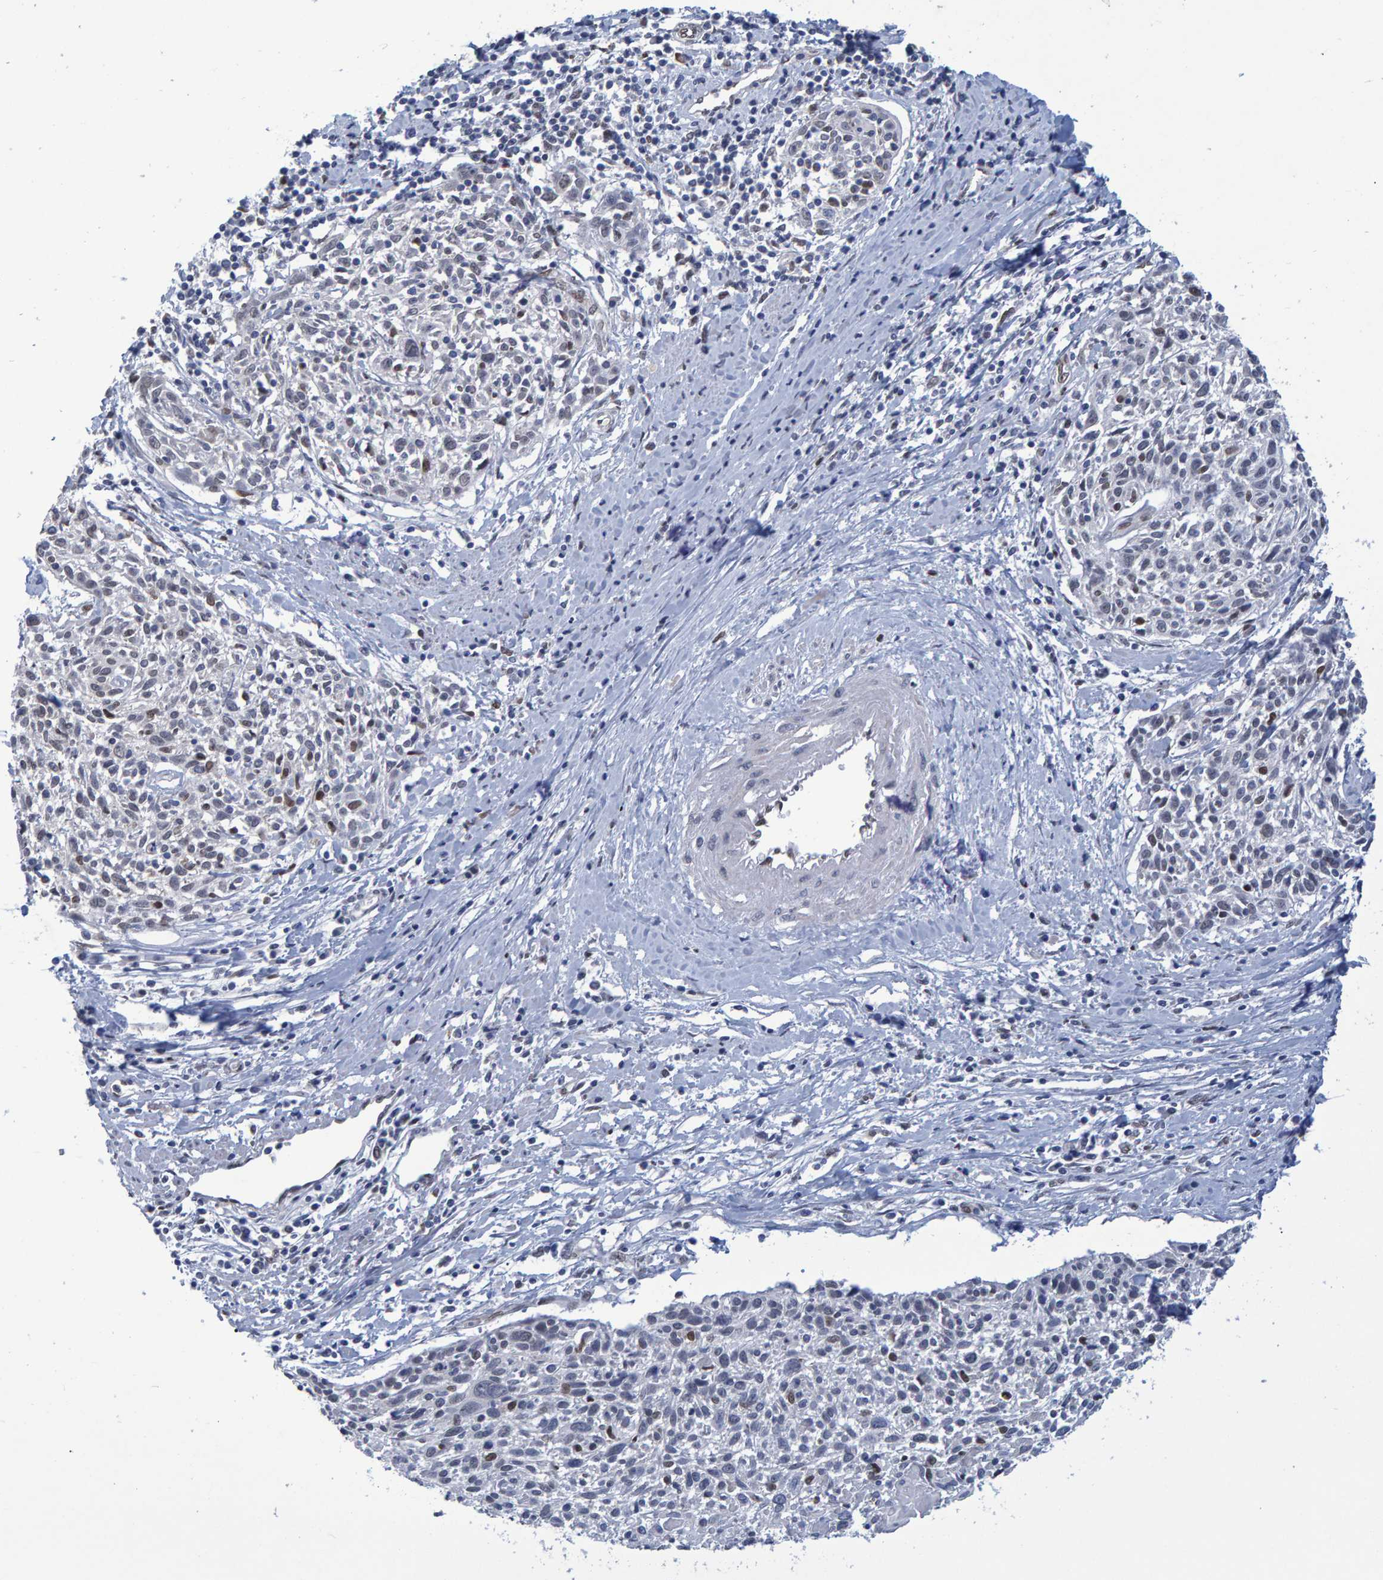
{"staining": {"intensity": "moderate", "quantity": "<25%", "location": "nuclear"}, "tissue": "cervical cancer", "cell_type": "Tumor cells", "image_type": "cancer", "snomed": [{"axis": "morphology", "description": "Squamous cell carcinoma, NOS"}, {"axis": "topography", "description": "Cervix"}], "caption": "Protein analysis of cervical cancer tissue demonstrates moderate nuclear expression in approximately <25% of tumor cells.", "gene": "QKI", "patient": {"sex": "female", "age": 51}}